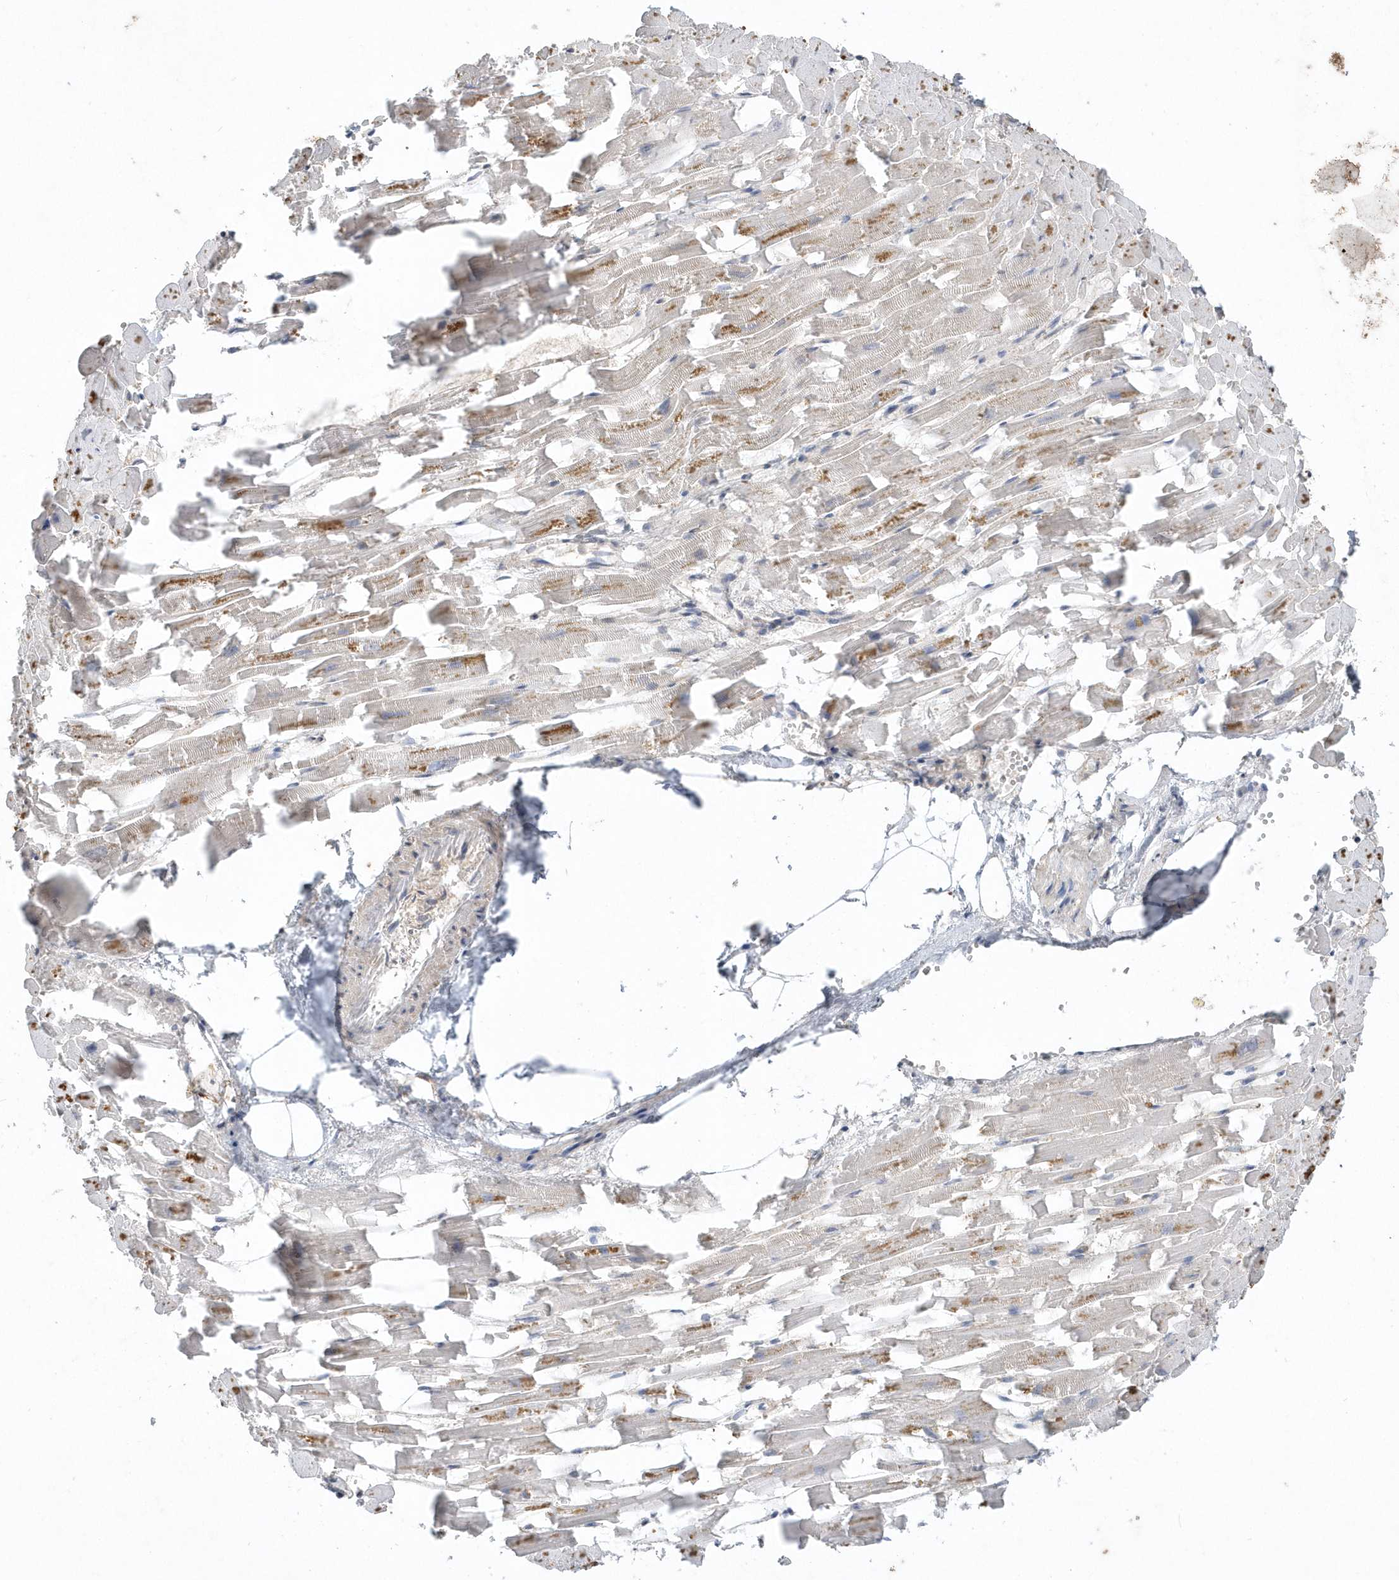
{"staining": {"intensity": "moderate", "quantity": "<25%", "location": "cytoplasmic/membranous"}, "tissue": "heart muscle", "cell_type": "Cardiomyocytes", "image_type": "normal", "snomed": [{"axis": "morphology", "description": "Normal tissue, NOS"}, {"axis": "topography", "description": "Heart"}], "caption": "The micrograph displays a brown stain indicating the presence of a protein in the cytoplasmic/membranous of cardiomyocytes in heart muscle.", "gene": "AKR7A2", "patient": {"sex": "female", "age": 64}}